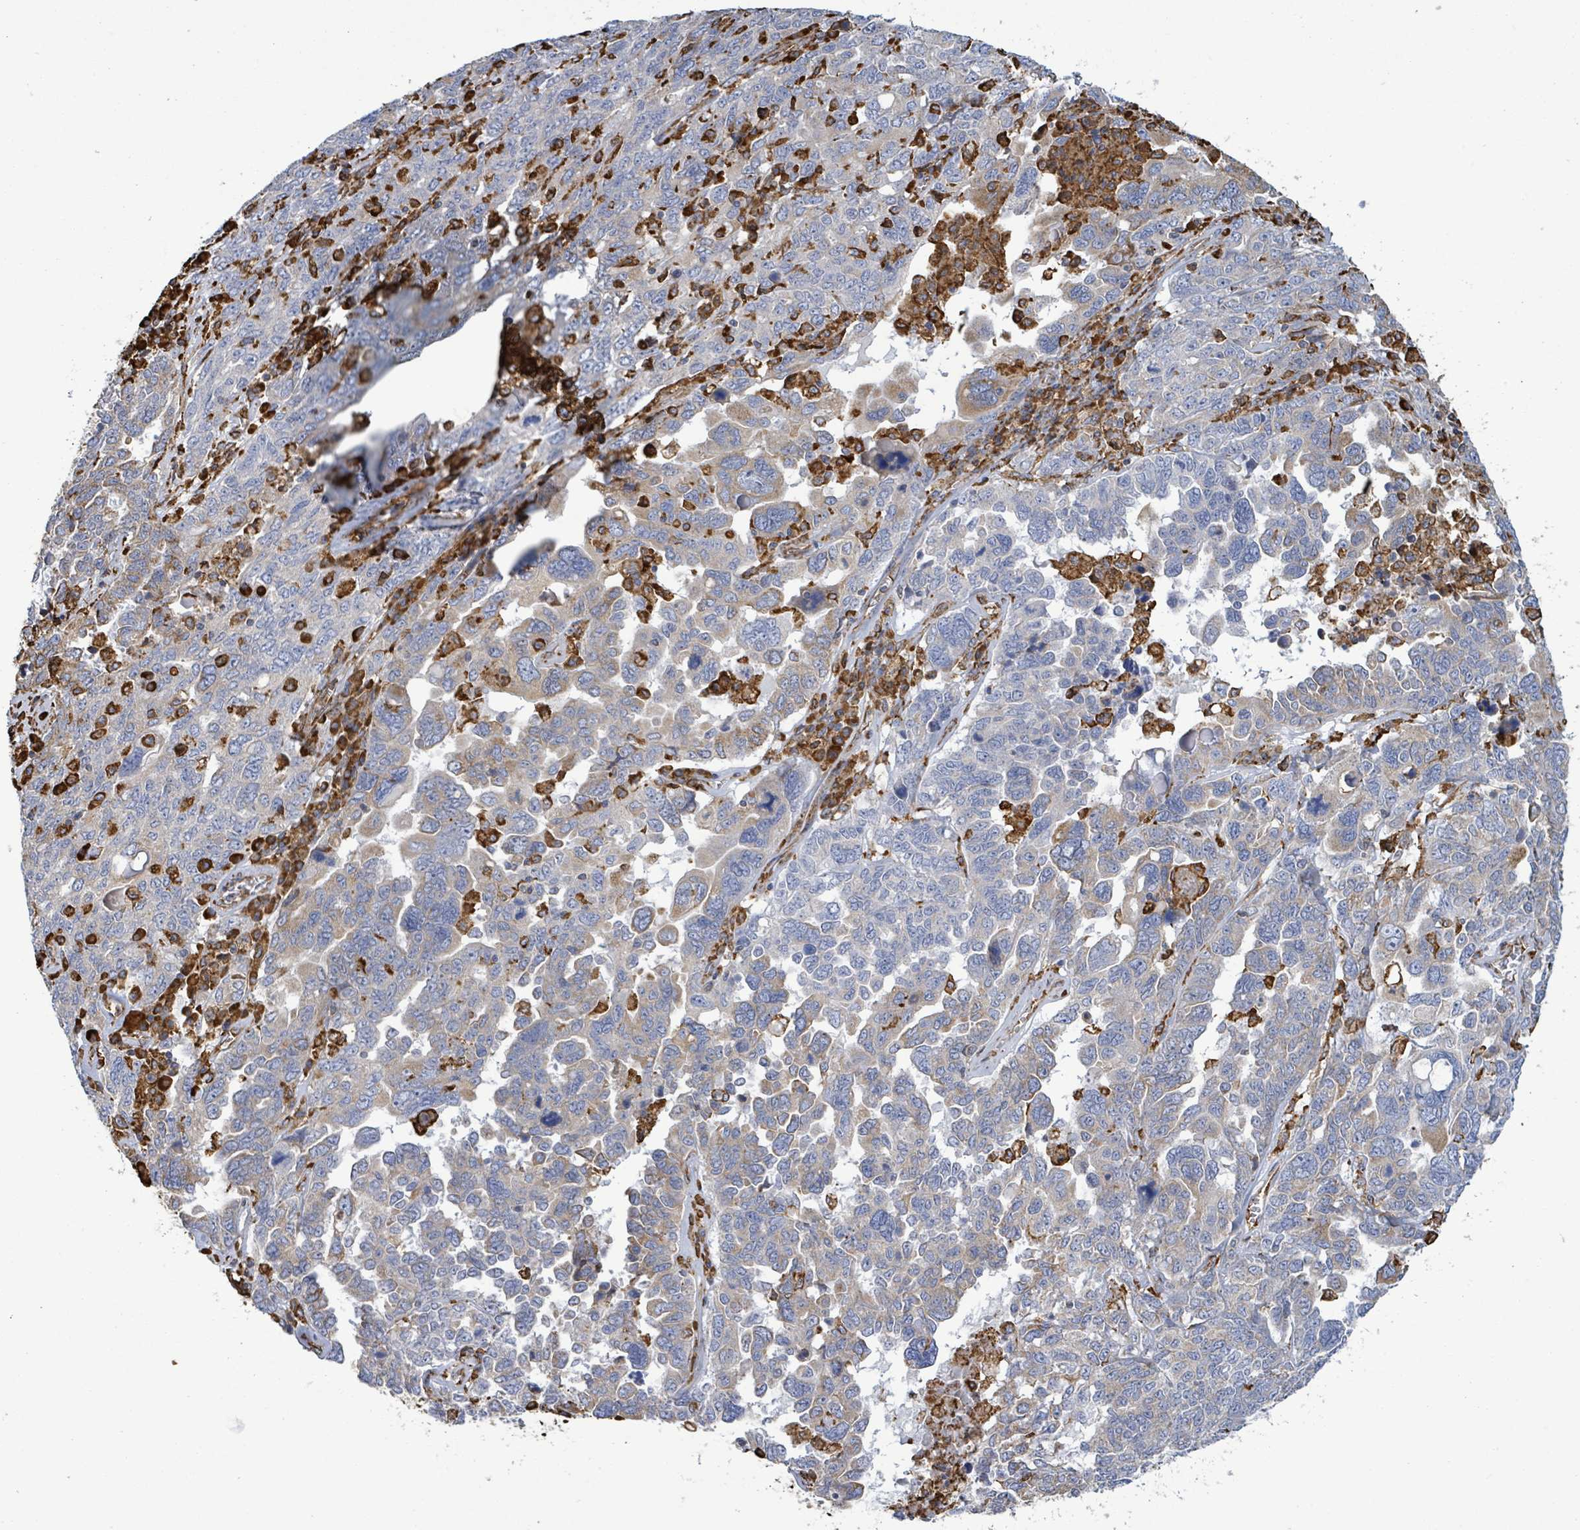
{"staining": {"intensity": "moderate", "quantity": "<25%", "location": "cytoplasmic/membranous"}, "tissue": "ovarian cancer", "cell_type": "Tumor cells", "image_type": "cancer", "snomed": [{"axis": "morphology", "description": "Carcinoma, endometroid"}, {"axis": "topography", "description": "Ovary"}], "caption": "High-magnification brightfield microscopy of ovarian endometroid carcinoma stained with DAB (3,3'-diaminobenzidine) (brown) and counterstained with hematoxylin (blue). tumor cells exhibit moderate cytoplasmic/membranous positivity is identified in about<25% of cells. (DAB = brown stain, brightfield microscopy at high magnification).", "gene": "RFPL4A", "patient": {"sex": "female", "age": 62}}